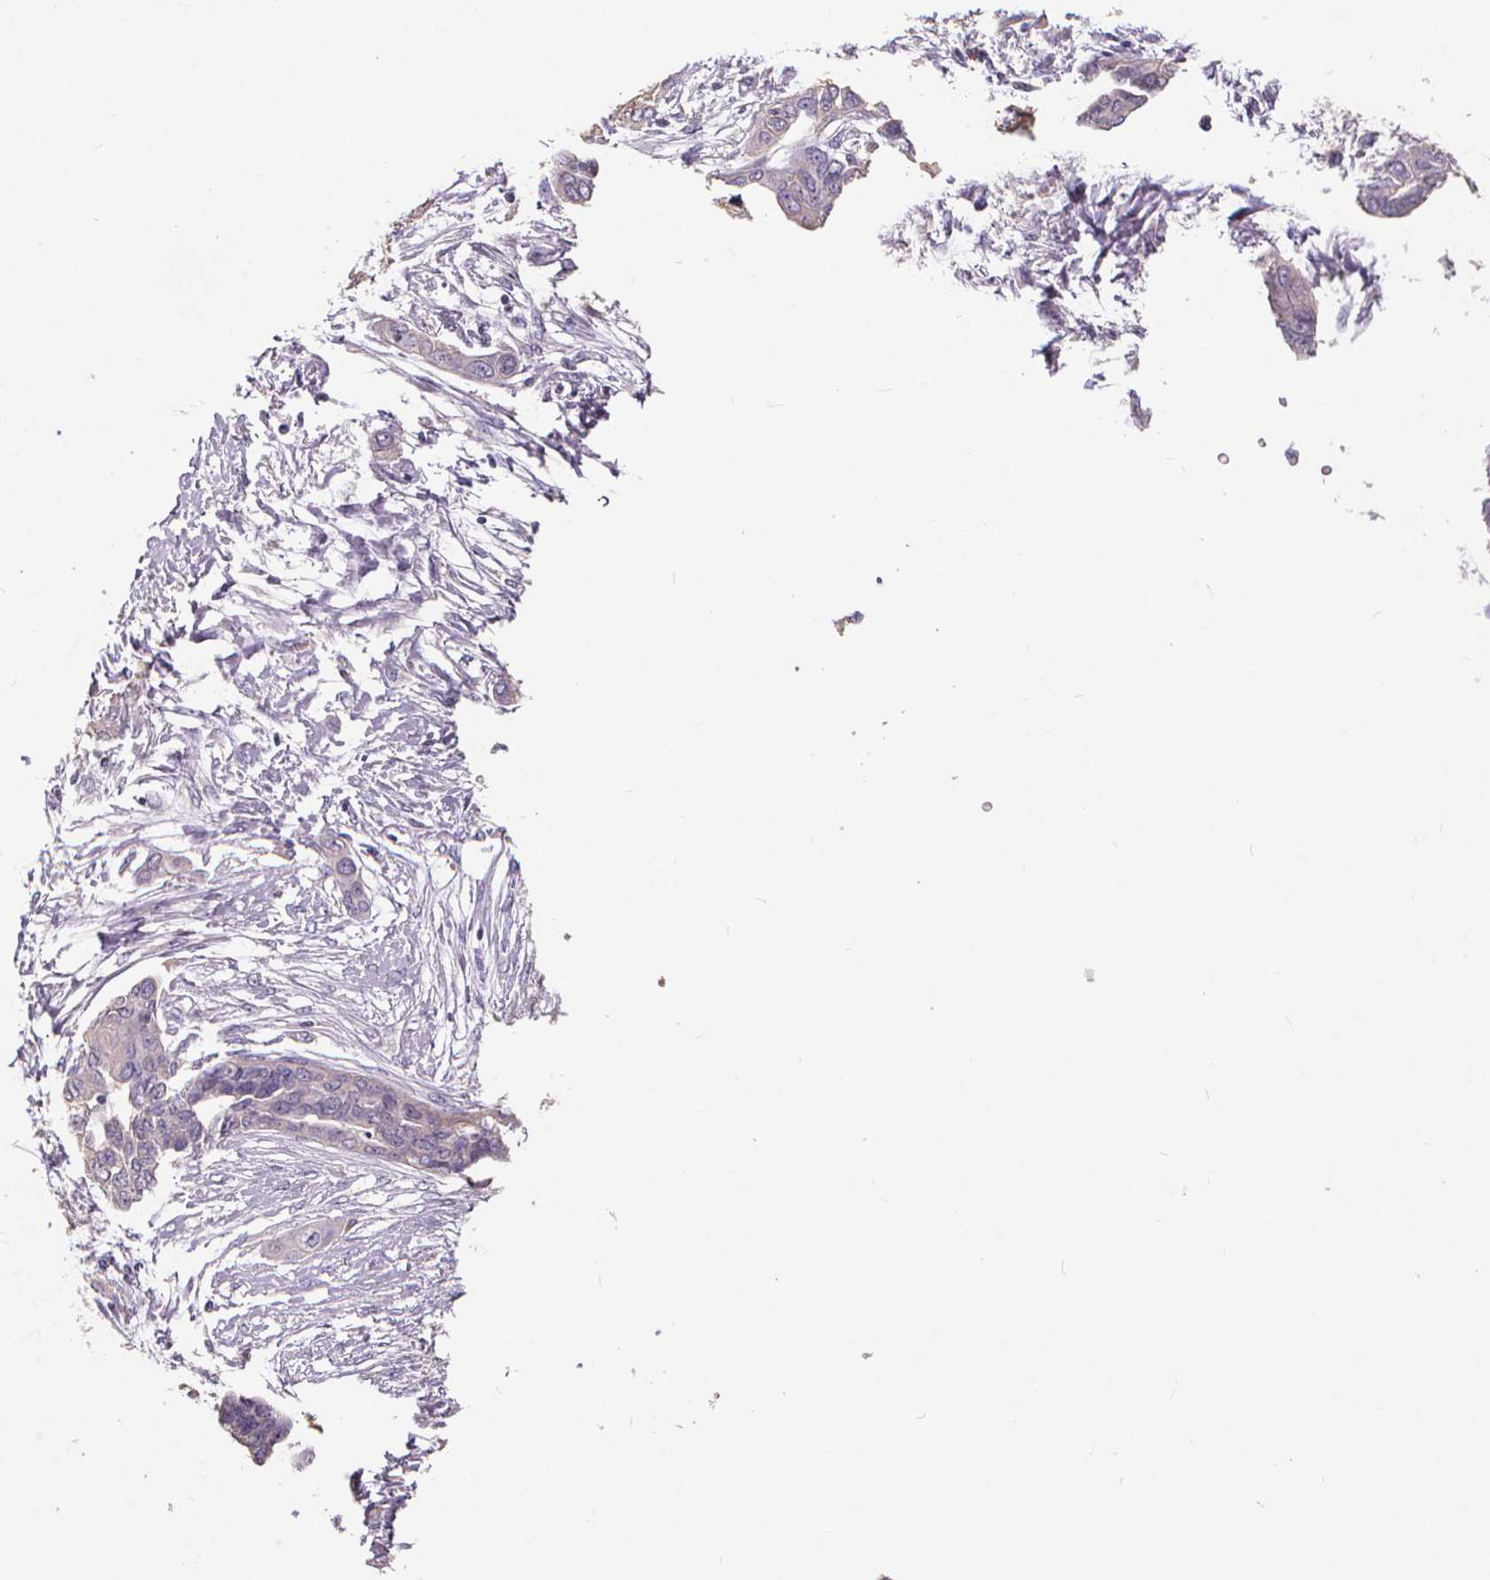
{"staining": {"intensity": "negative", "quantity": "none", "location": "none"}, "tissue": "ovarian cancer", "cell_type": "Tumor cells", "image_type": "cancer", "snomed": [{"axis": "morphology", "description": "Cystadenocarcinoma, serous, NOS"}, {"axis": "topography", "description": "Ovary"}], "caption": "This is a histopathology image of IHC staining of ovarian cancer, which shows no positivity in tumor cells.", "gene": "ATP6V1D", "patient": {"sex": "female", "age": 59}}